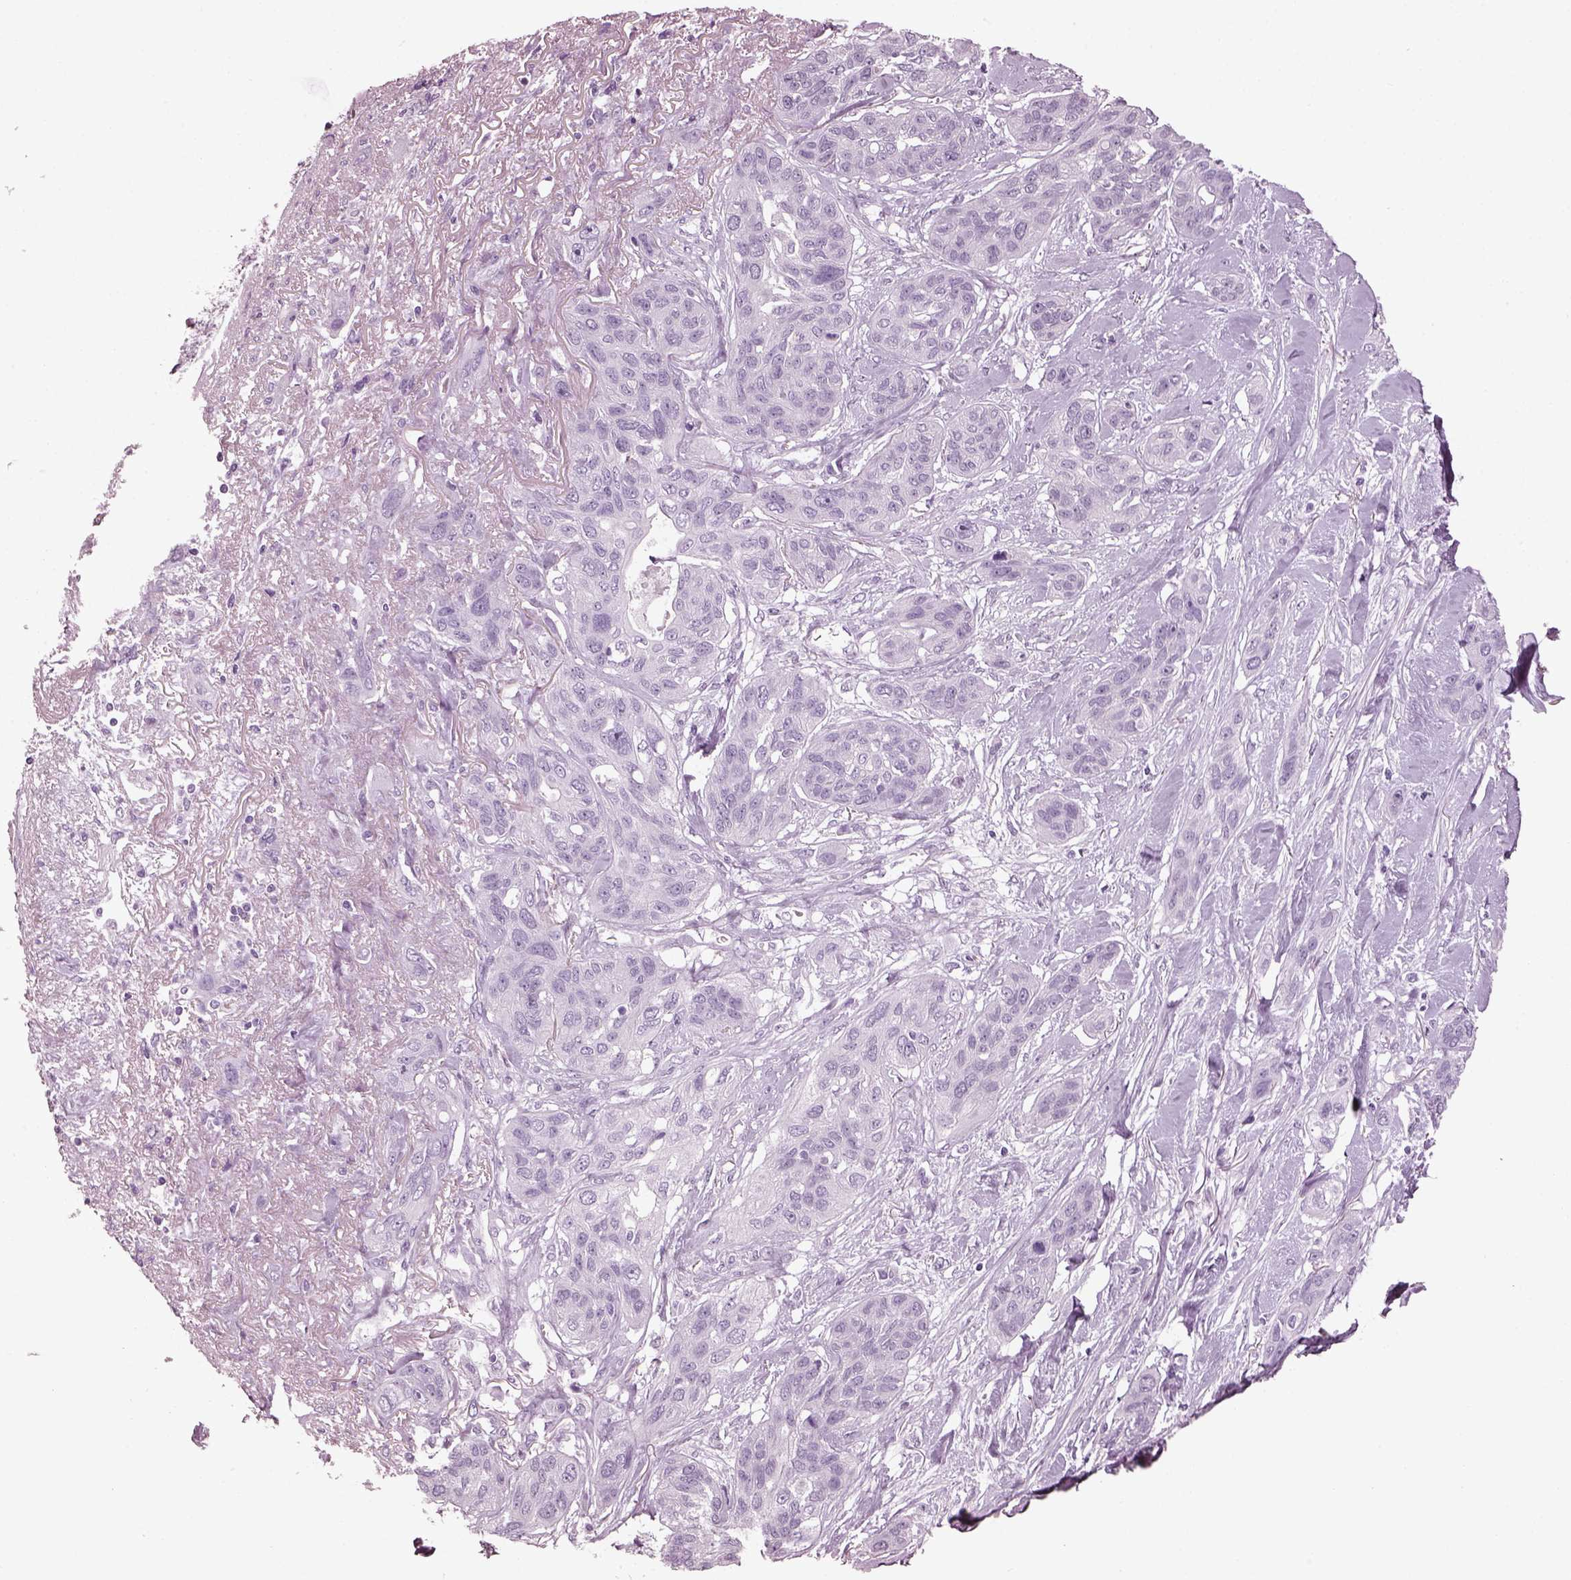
{"staining": {"intensity": "negative", "quantity": "none", "location": "none"}, "tissue": "lung cancer", "cell_type": "Tumor cells", "image_type": "cancer", "snomed": [{"axis": "morphology", "description": "Squamous cell carcinoma, NOS"}, {"axis": "topography", "description": "Lung"}], "caption": "The photomicrograph demonstrates no significant staining in tumor cells of squamous cell carcinoma (lung). (Brightfield microscopy of DAB (3,3'-diaminobenzidine) IHC at high magnification).", "gene": "PDC", "patient": {"sex": "female", "age": 70}}